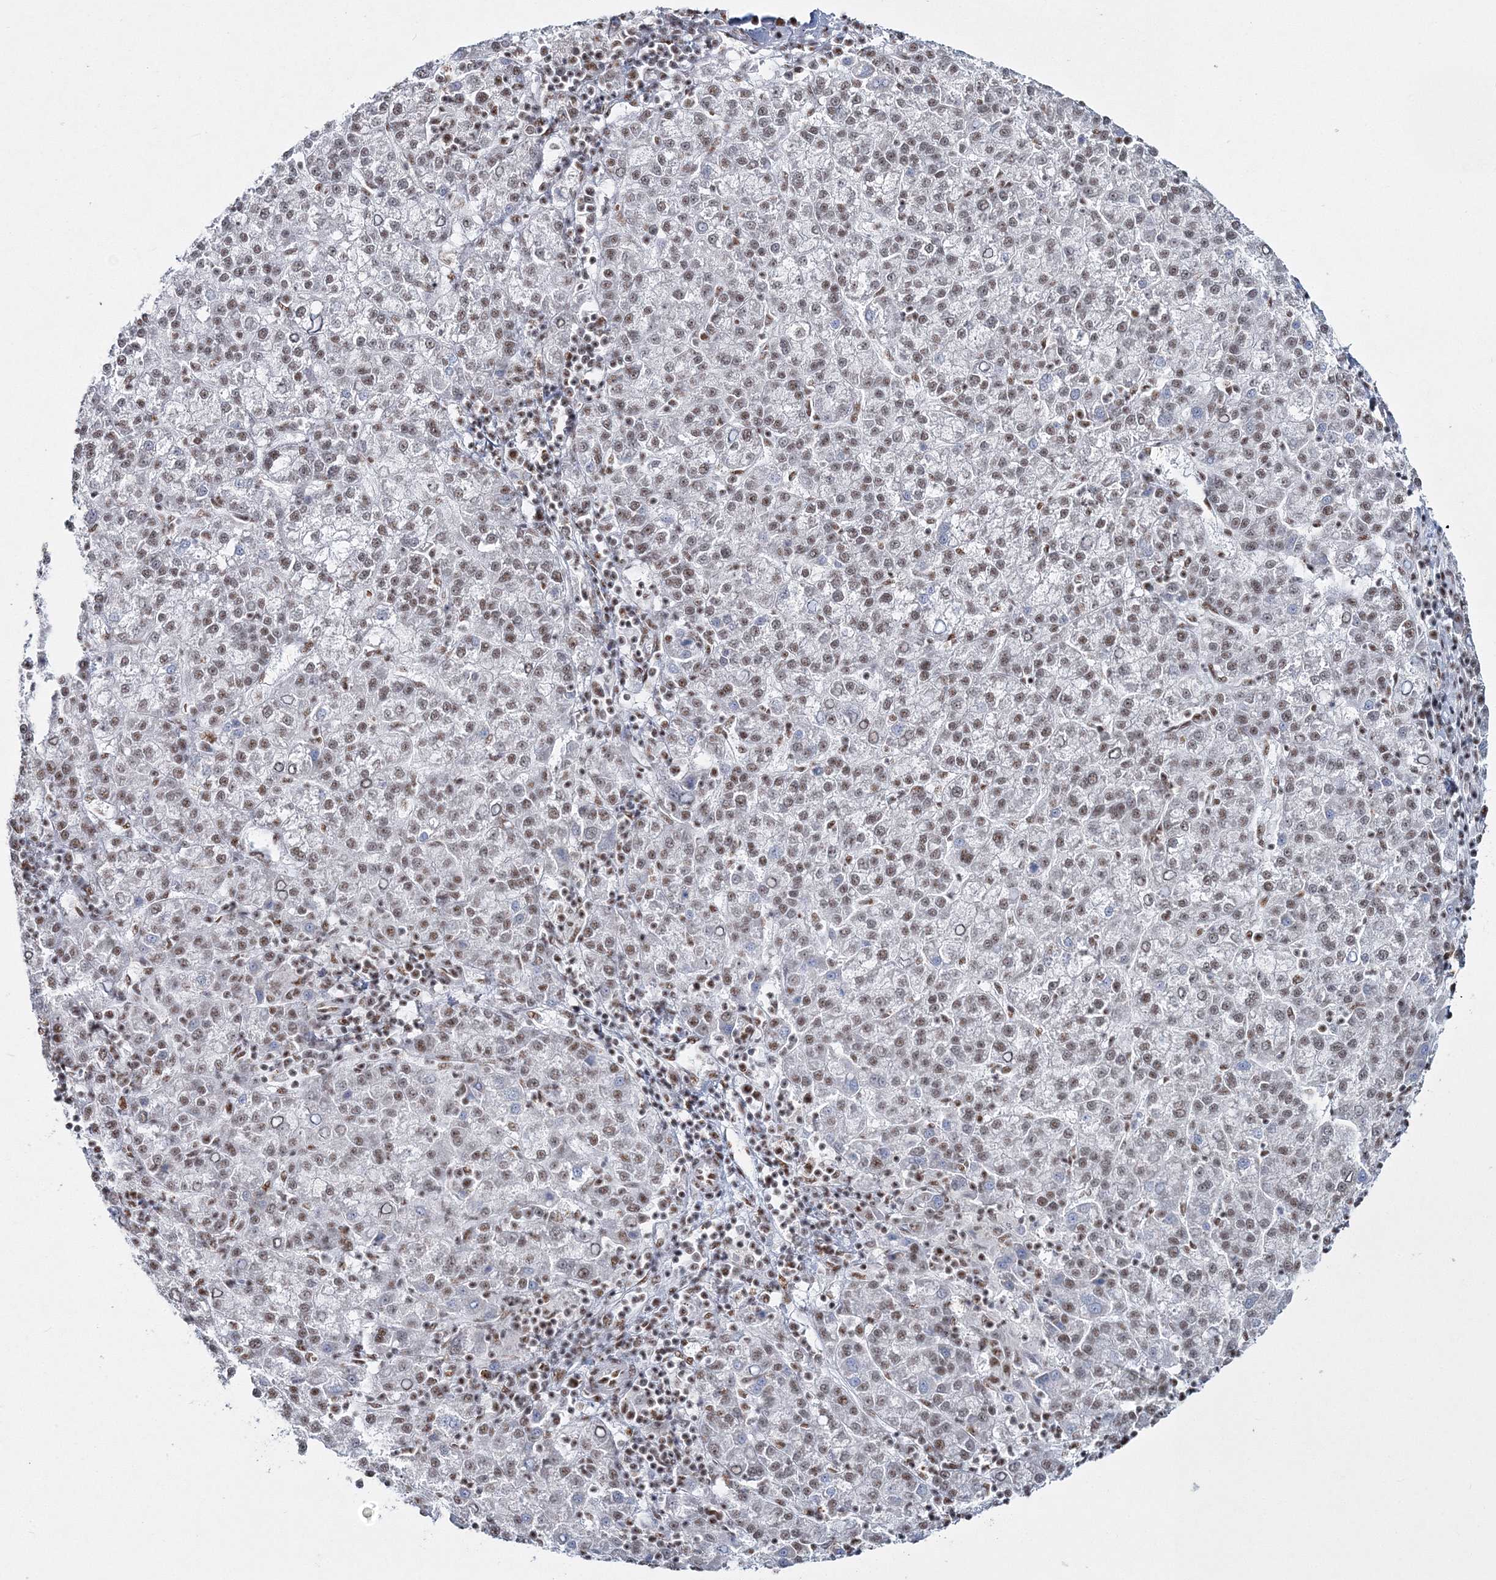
{"staining": {"intensity": "moderate", "quantity": "25%-75%", "location": "nuclear"}, "tissue": "liver cancer", "cell_type": "Tumor cells", "image_type": "cancer", "snomed": [{"axis": "morphology", "description": "Carcinoma, Hepatocellular, NOS"}, {"axis": "topography", "description": "Liver"}], "caption": "About 25%-75% of tumor cells in hepatocellular carcinoma (liver) reveal moderate nuclear protein staining as visualized by brown immunohistochemical staining.", "gene": "QRICH1", "patient": {"sex": "female", "age": 58}}